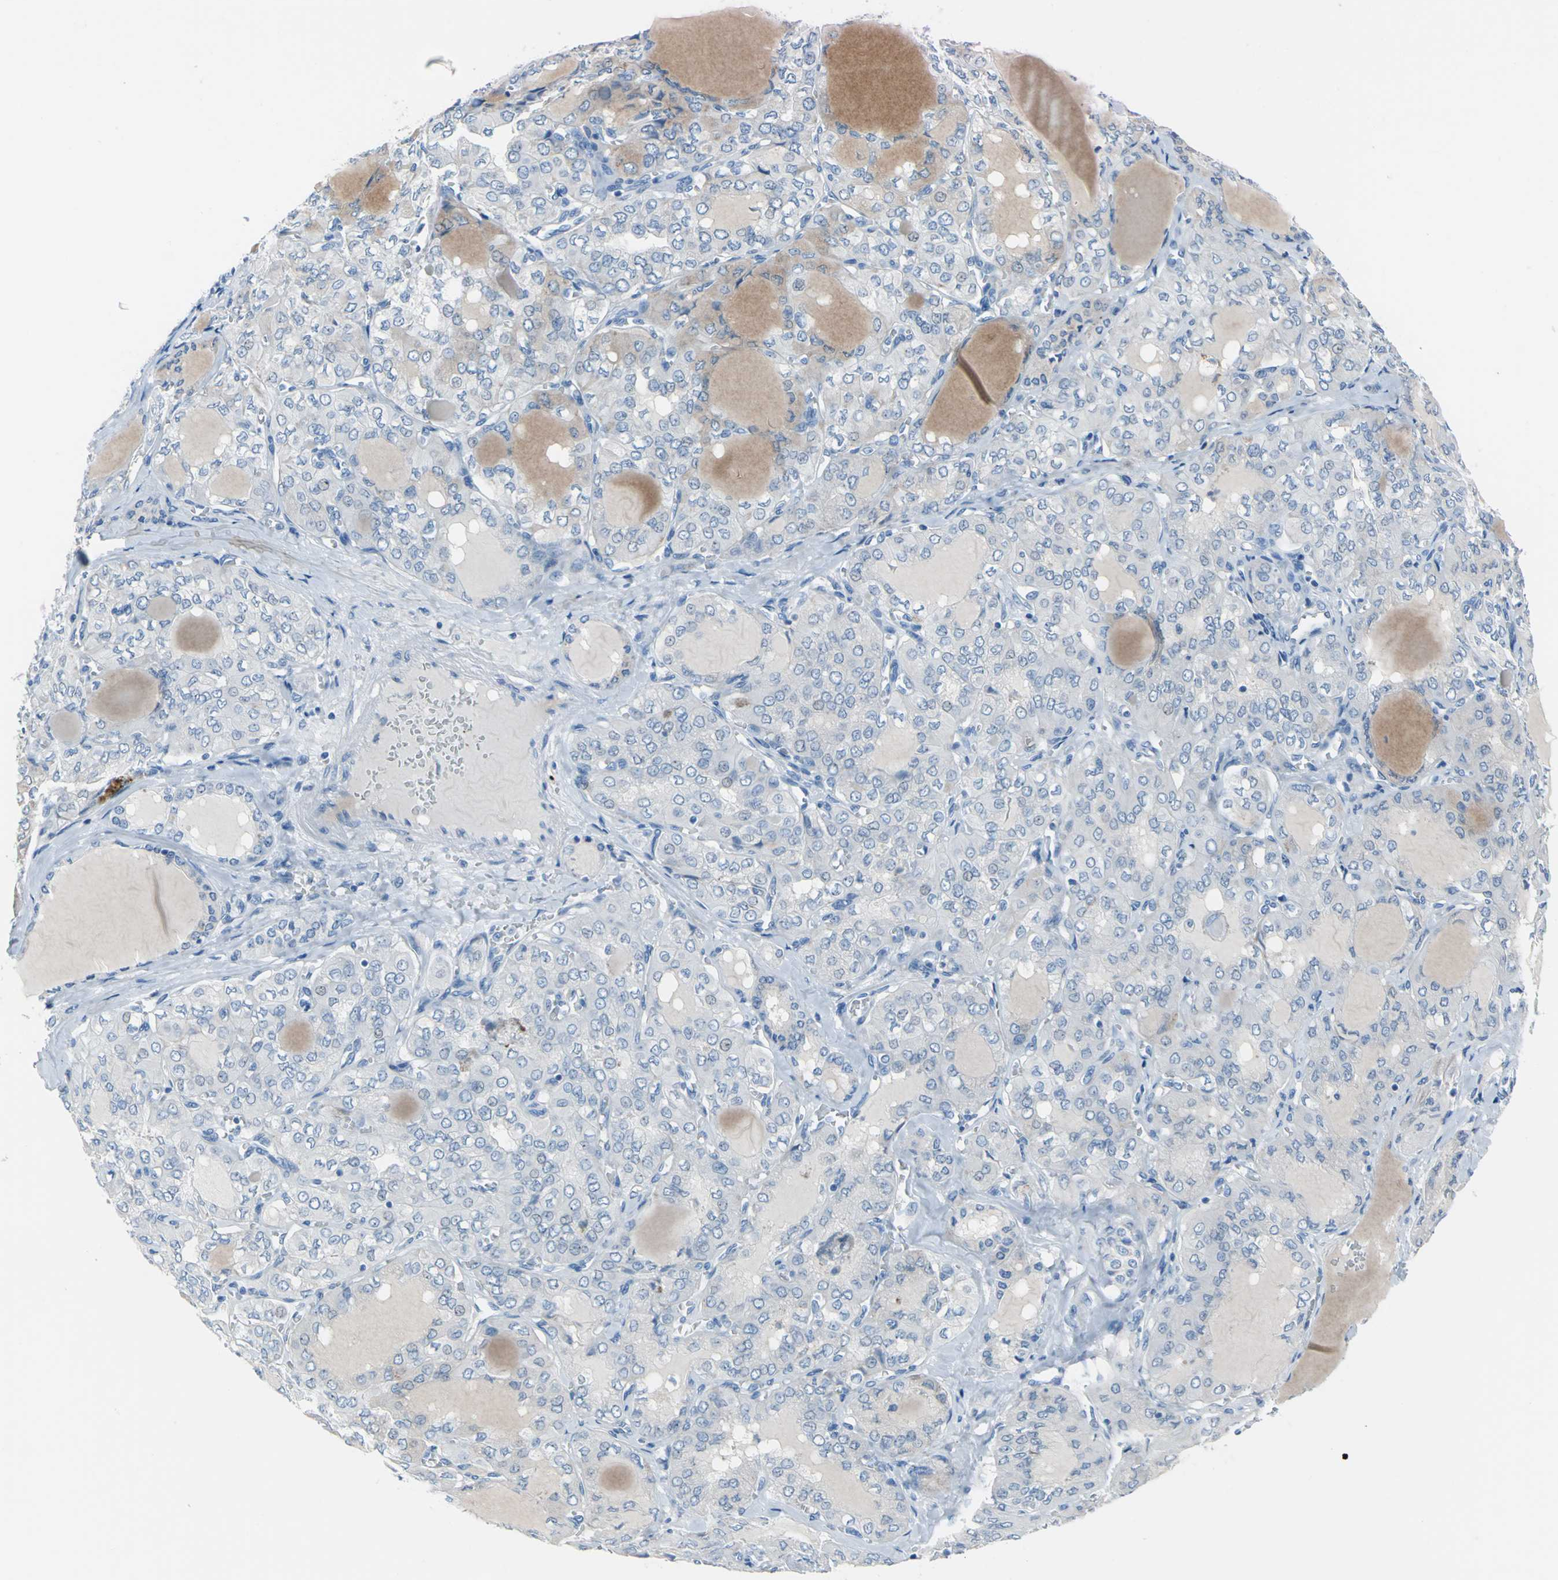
{"staining": {"intensity": "negative", "quantity": "none", "location": "none"}, "tissue": "thyroid cancer", "cell_type": "Tumor cells", "image_type": "cancer", "snomed": [{"axis": "morphology", "description": "Papillary adenocarcinoma, NOS"}, {"axis": "topography", "description": "Thyroid gland"}], "caption": "Tumor cells show no significant protein positivity in papillary adenocarcinoma (thyroid).", "gene": "MUC4", "patient": {"sex": "male", "age": 20}}